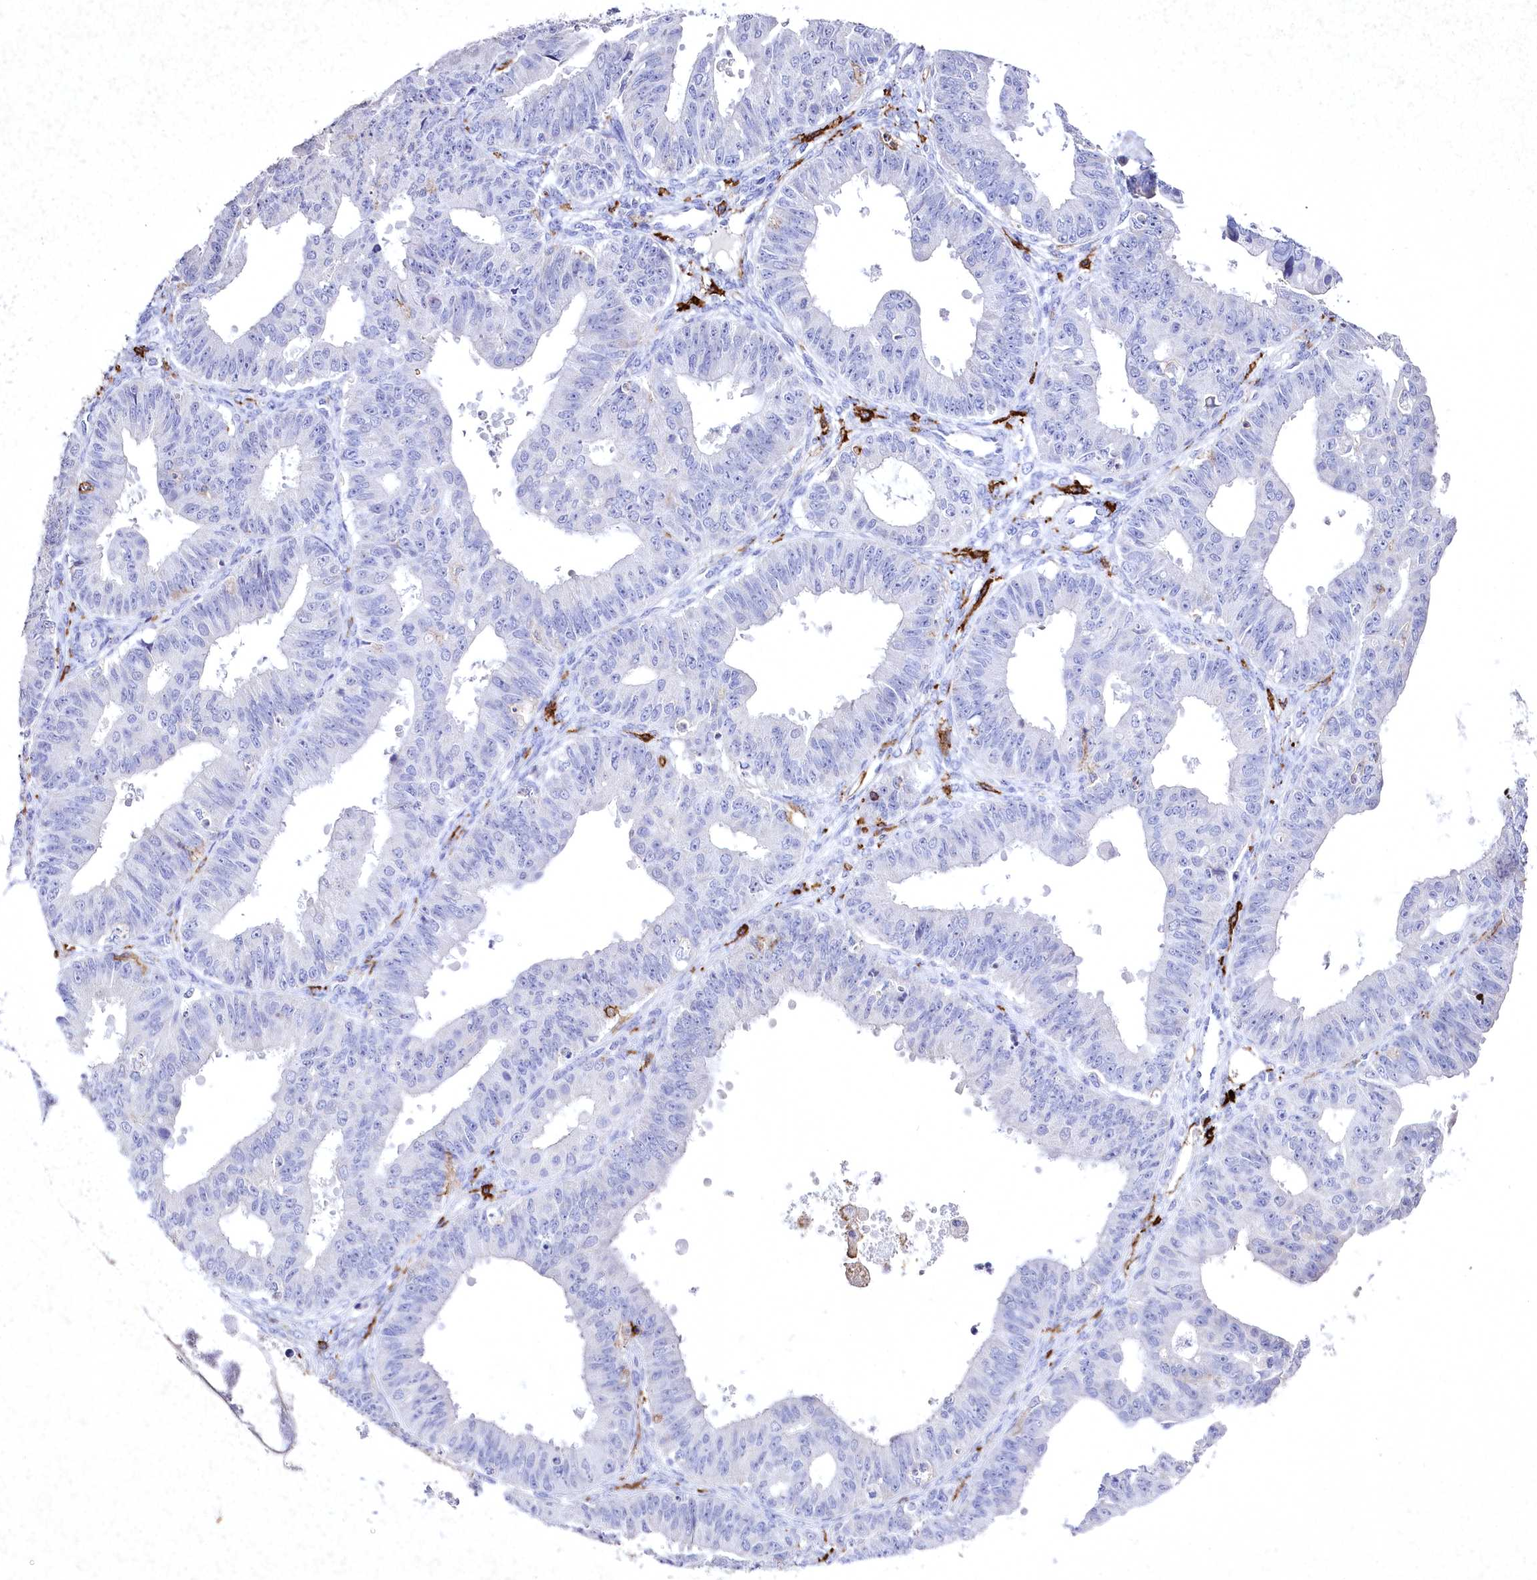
{"staining": {"intensity": "negative", "quantity": "none", "location": "none"}, "tissue": "ovarian cancer", "cell_type": "Tumor cells", "image_type": "cancer", "snomed": [{"axis": "morphology", "description": "Carcinoma, endometroid"}, {"axis": "topography", "description": "Appendix"}, {"axis": "topography", "description": "Ovary"}], "caption": "This is a photomicrograph of IHC staining of endometroid carcinoma (ovarian), which shows no positivity in tumor cells. Nuclei are stained in blue.", "gene": "CLEC4M", "patient": {"sex": "female", "age": 42}}